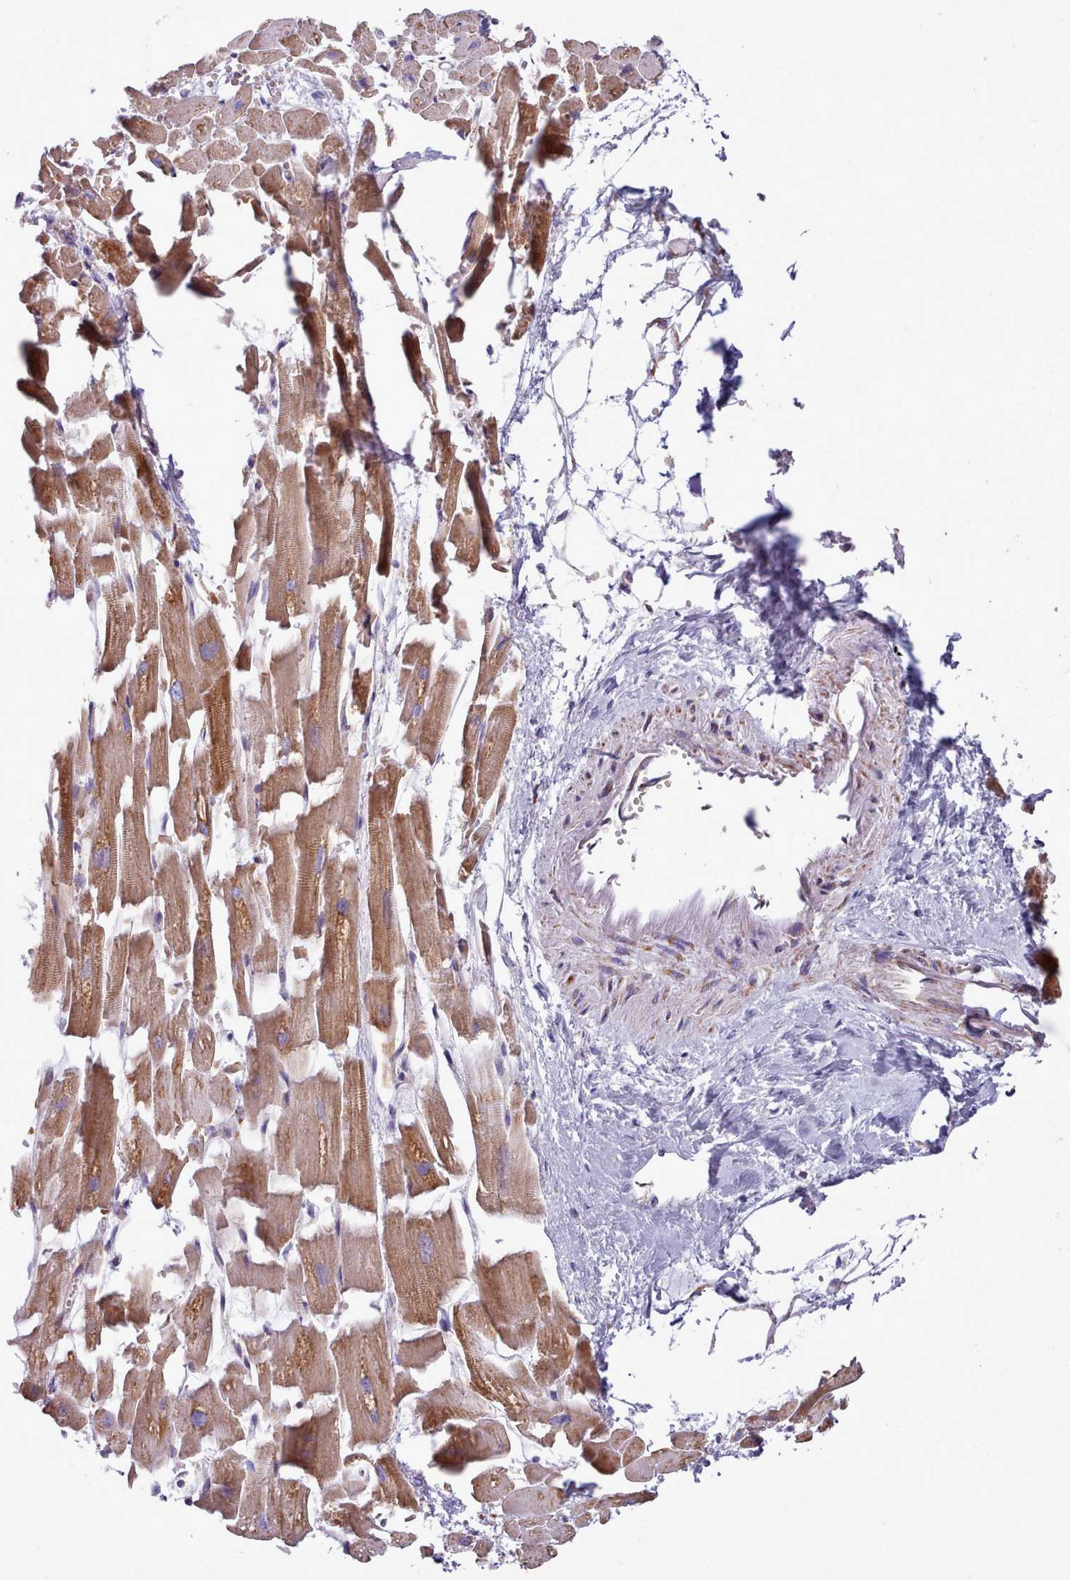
{"staining": {"intensity": "moderate", "quantity": ">75%", "location": "cytoplasmic/membranous"}, "tissue": "heart muscle", "cell_type": "Cardiomyocytes", "image_type": "normal", "snomed": [{"axis": "morphology", "description": "Normal tissue, NOS"}, {"axis": "topography", "description": "Heart"}], "caption": "Moderate cytoplasmic/membranous positivity for a protein is present in approximately >75% of cardiomyocytes of unremarkable heart muscle using immunohistochemistry.", "gene": "SRP54", "patient": {"sex": "female", "age": 64}}